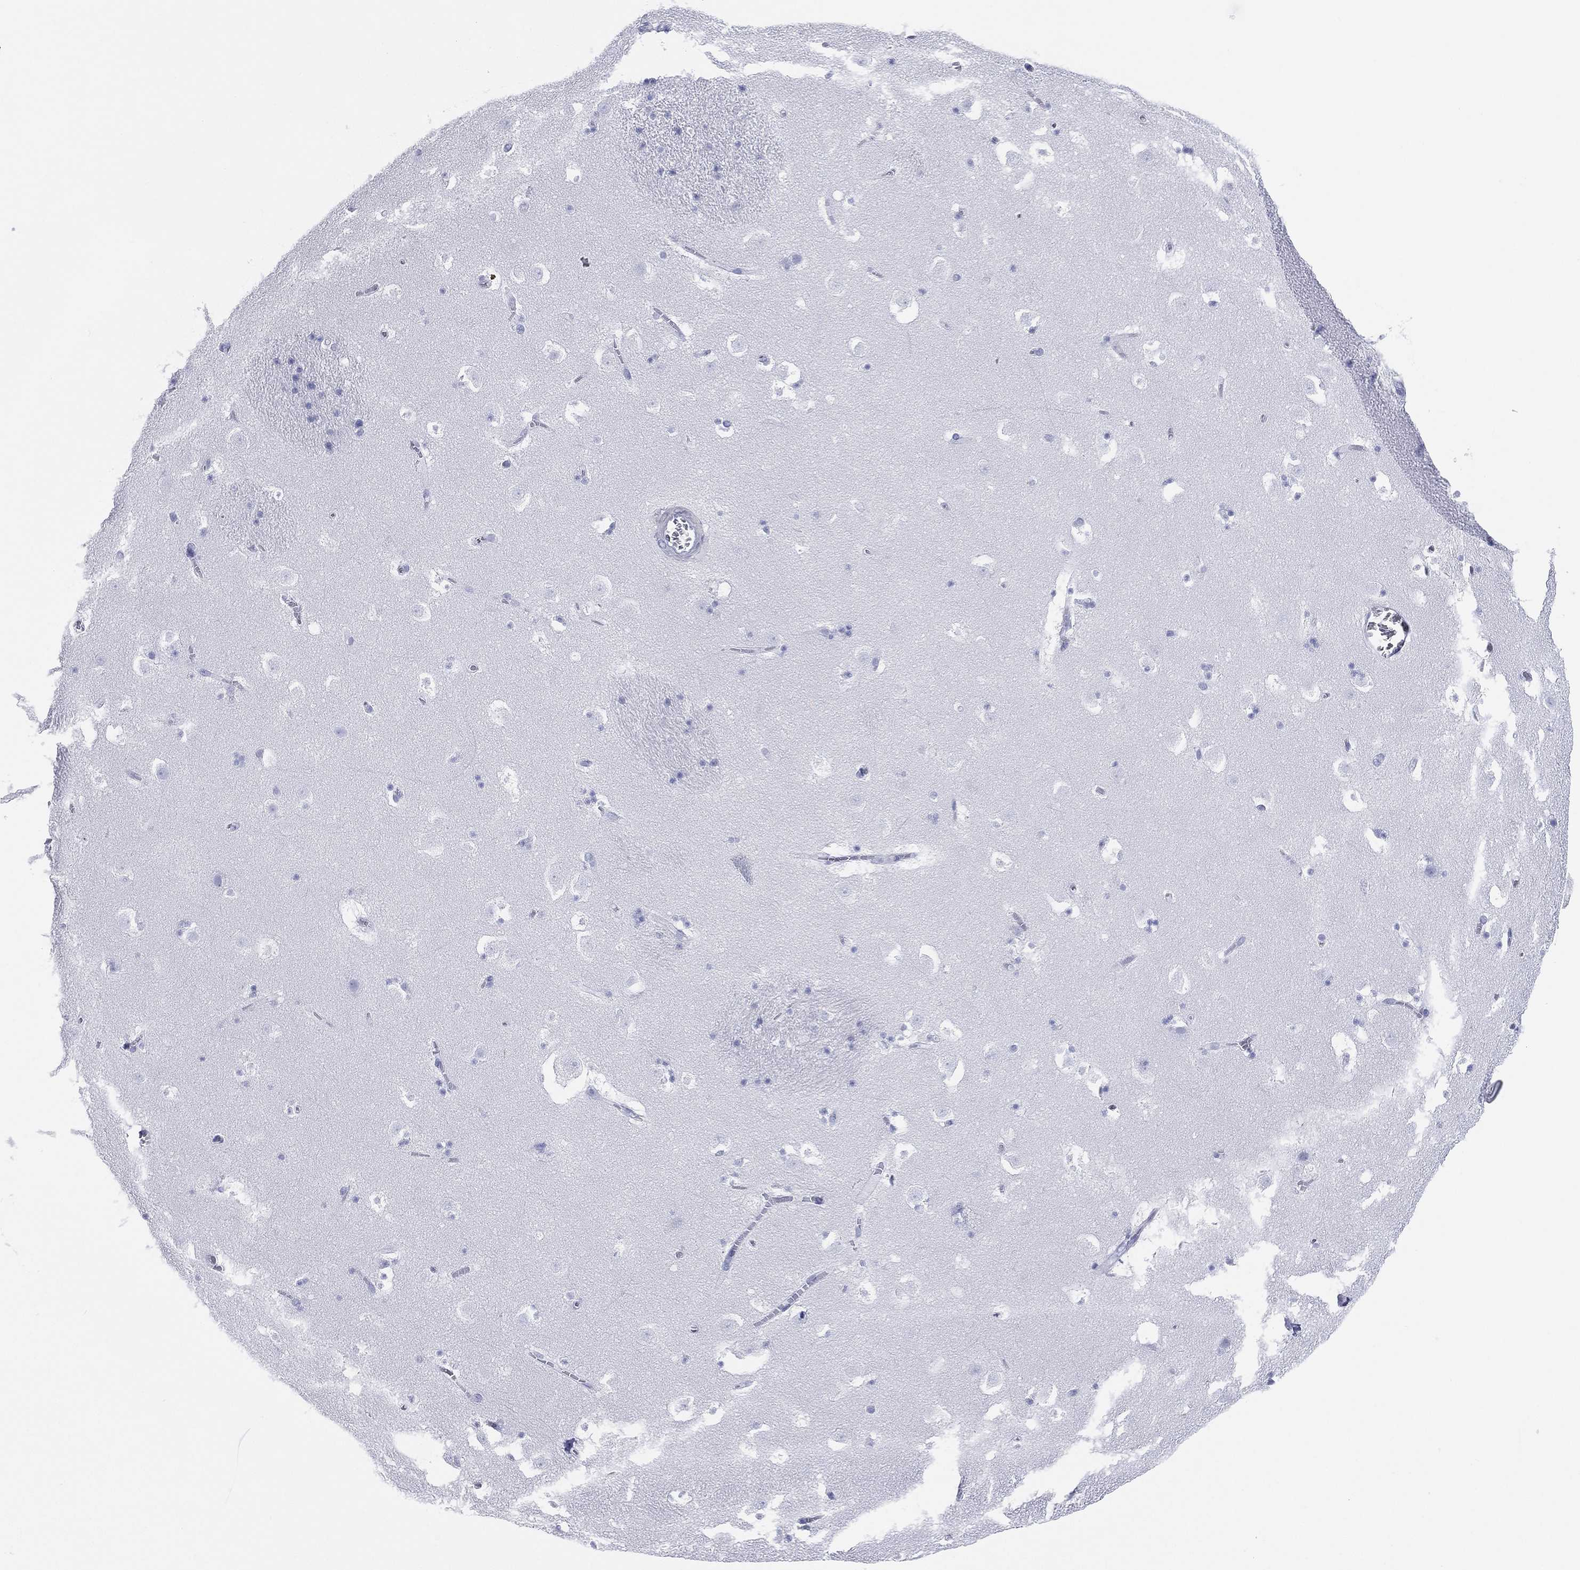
{"staining": {"intensity": "negative", "quantity": "none", "location": "none"}, "tissue": "caudate", "cell_type": "Glial cells", "image_type": "normal", "snomed": [{"axis": "morphology", "description": "Normal tissue, NOS"}, {"axis": "topography", "description": "Lateral ventricle wall"}], "caption": "High power microscopy micrograph of an immunohistochemistry (IHC) histopathology image of normal caudate, revealing no significant staining in glial cells.", "gene": "CD79A", "patient": {"sex": "female", "age": 42}}